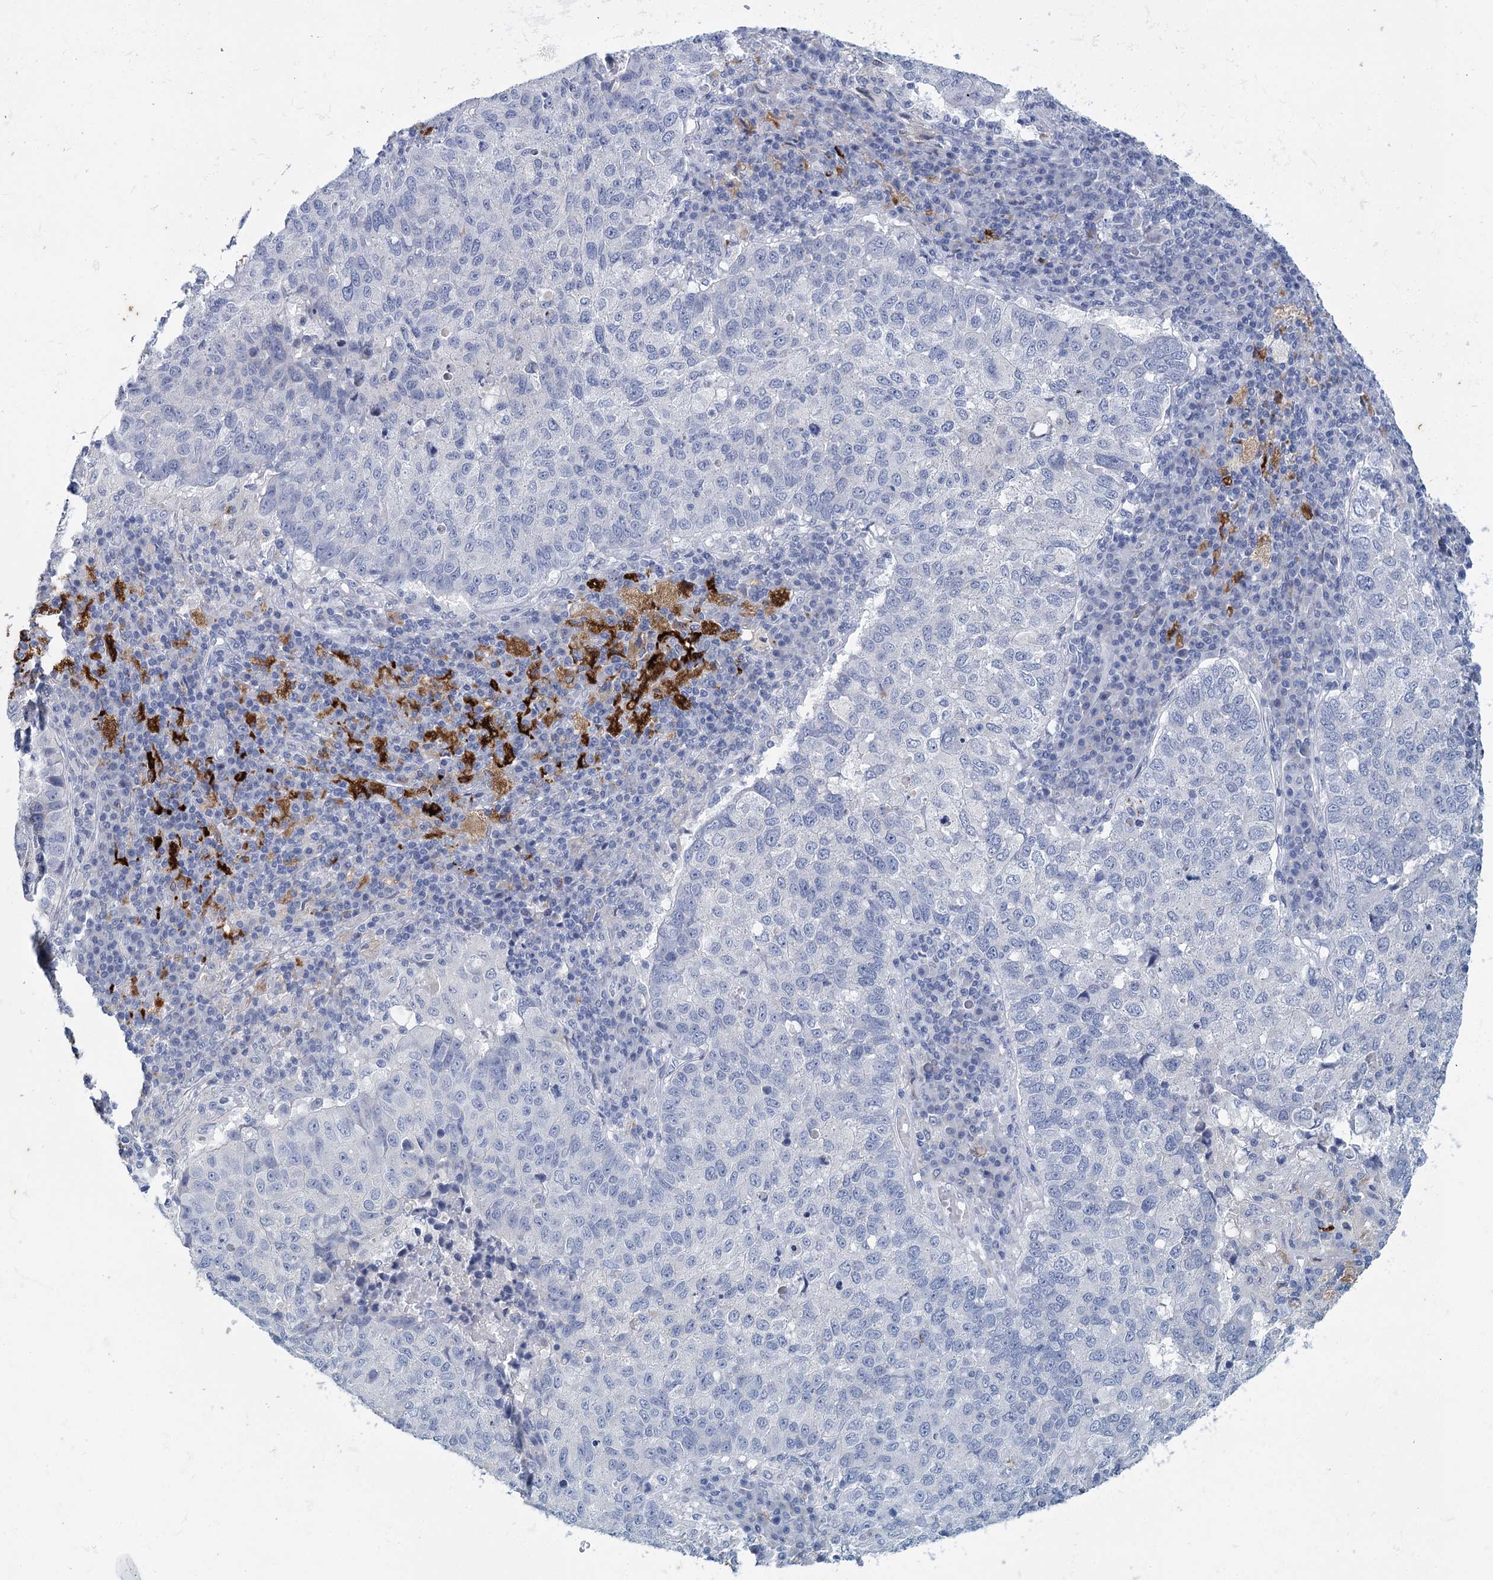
{"staining": {"intensity": "negative", "quantity": "none", "location": "none"}, "tissue": "lung cancer", "cell_type": "Tumor cells", "image_type": "cancer", "snomed": [{"axis": "morphology", "description": "Squamous cell carcinoma, NOS"}, {"axis": "topography", "description": "Lung"}], "caption": "Immunohistochemistry (IHC) of lung squamous cell carcinoma shows no staining in tumor cells. Nuclei are stained in blue.", "gene": "METTL7B", "patient": {"sex": "male", "age": 73}}